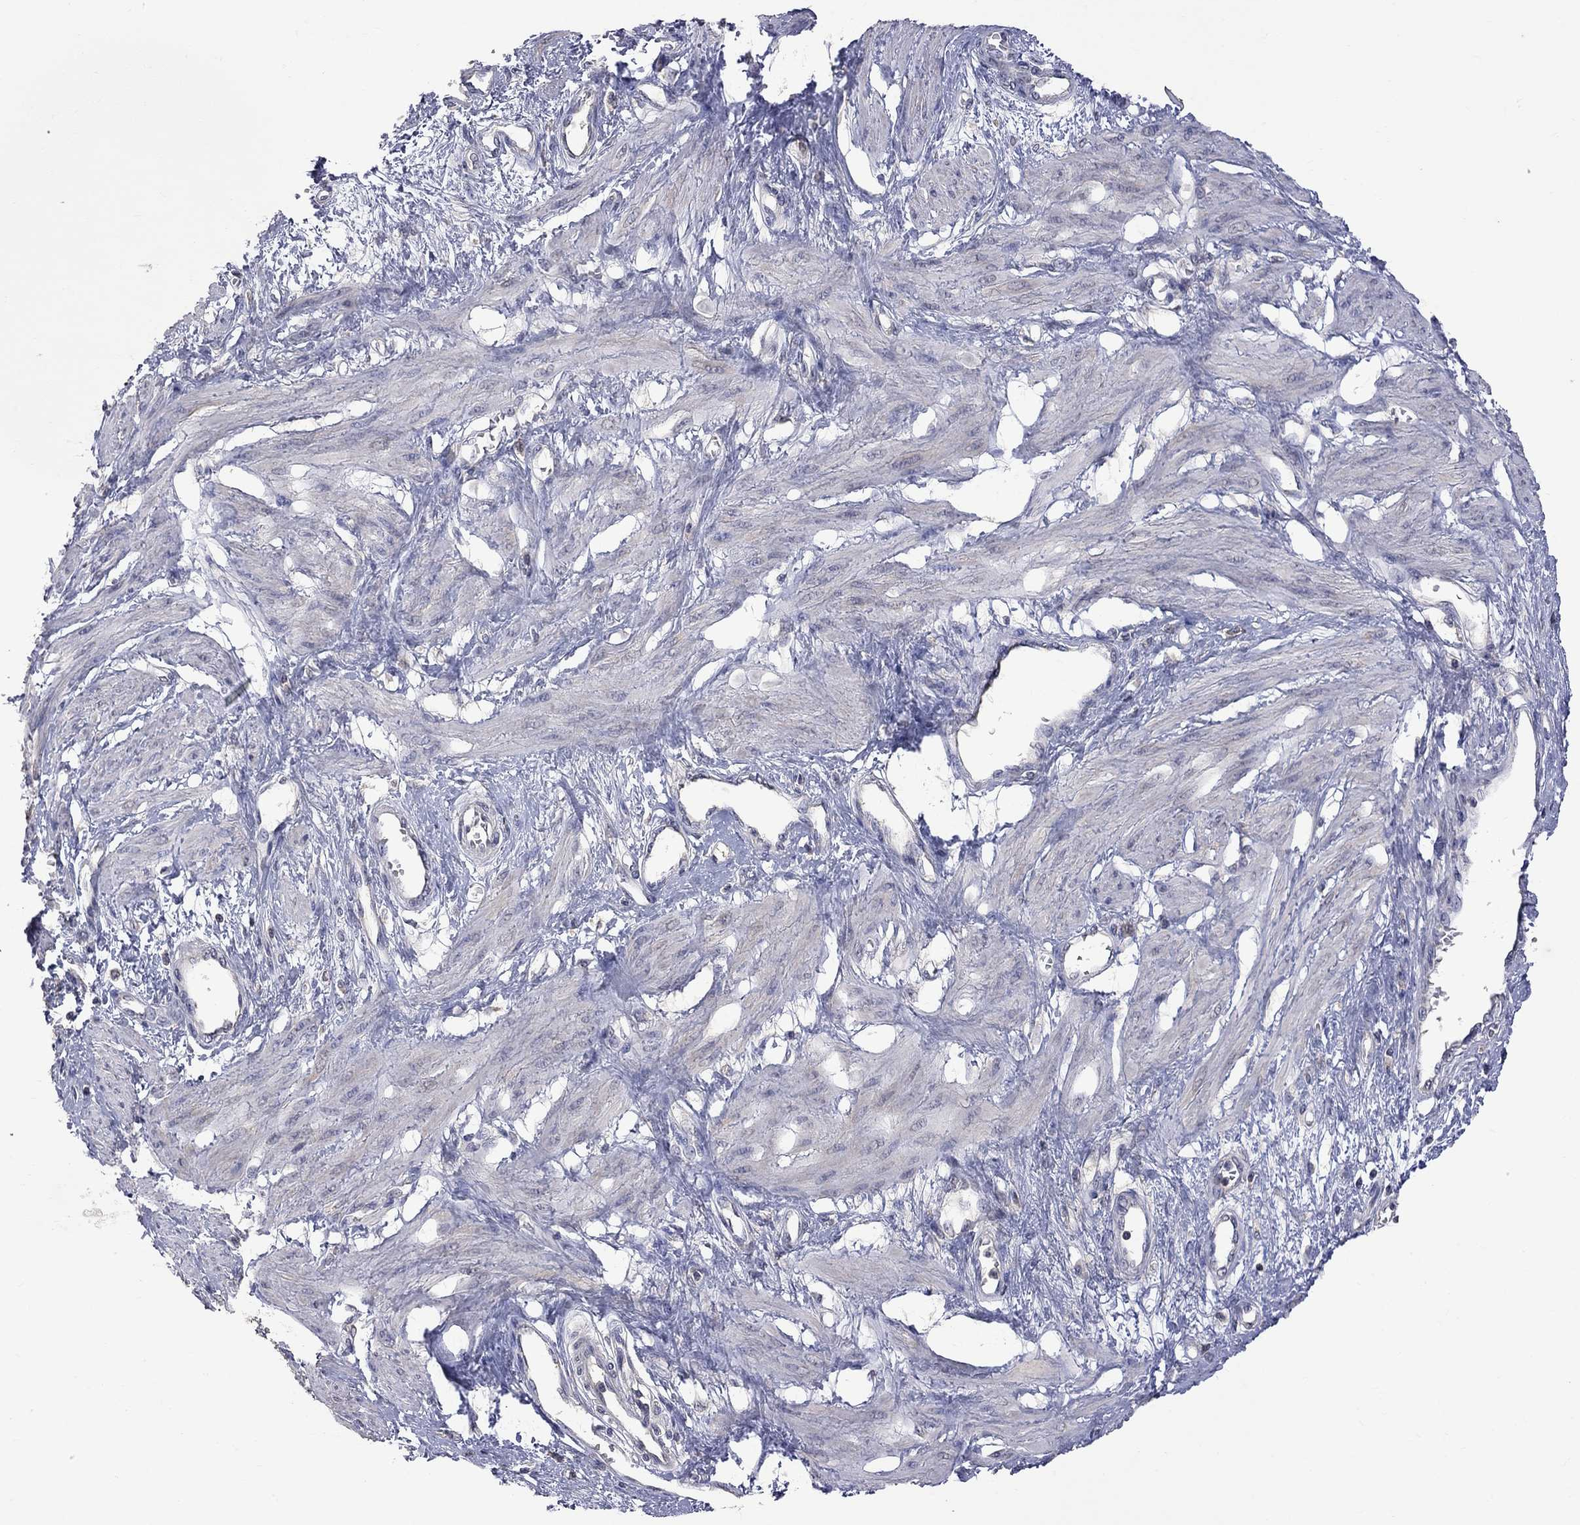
{"staining": {"intensity": "negative", "quantity": "none", "location": "none"}, "tissue": "smooth muscle", "cell_type": "Smooth muscle cells", "image_type": "normal", "snomed": [{"axis": "morphology", "description": "Normal tissue, NOS"}, {"axis": "topography", "description": "Smooth muscle"}, {"axis": "topography", "description": "Uterus"}], "caption": "The image shows no significant staining in smooth muscle cells of smooth muscle.", "gene": "HTR6", "patient": {"sex": "female", "age": 39}}